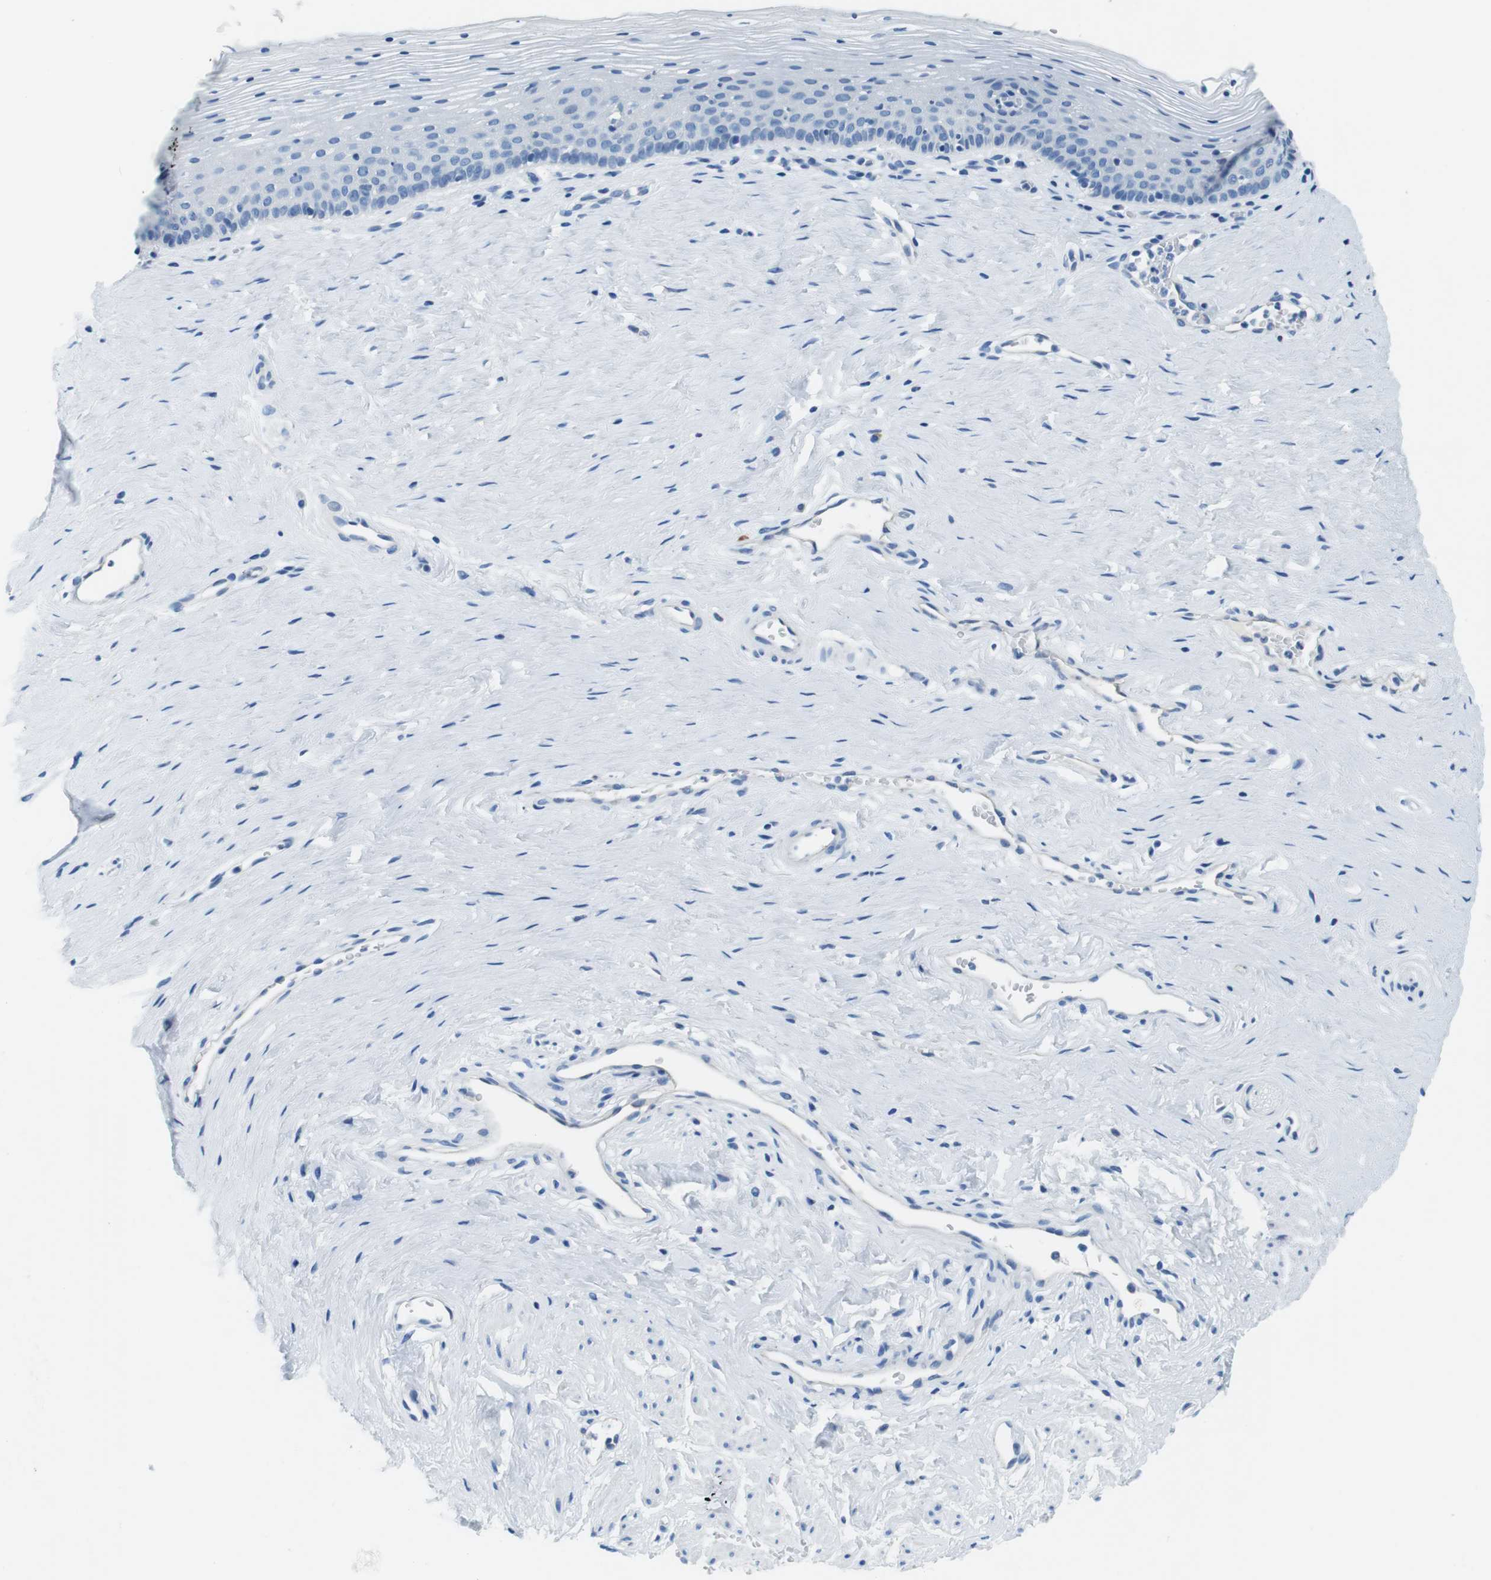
{"staining": {"intensity": "negative", "quantity": "none", "location": "none"}, "tissue": "vagina", "cell_type": "Squamous epithelial cells", "image_type": "normal", "snomed": [{"axis": "morphology", "description": "Normal tissue, NOS"}, {"axis": "topography", "description": "Vagina"}], "caption": "DAB immunohistochemical staining of benign human vagina displays no significant staining in squamous epithelial cells.", "gene": "IGHD", "patient": {"sex": "female", "age": 32}}